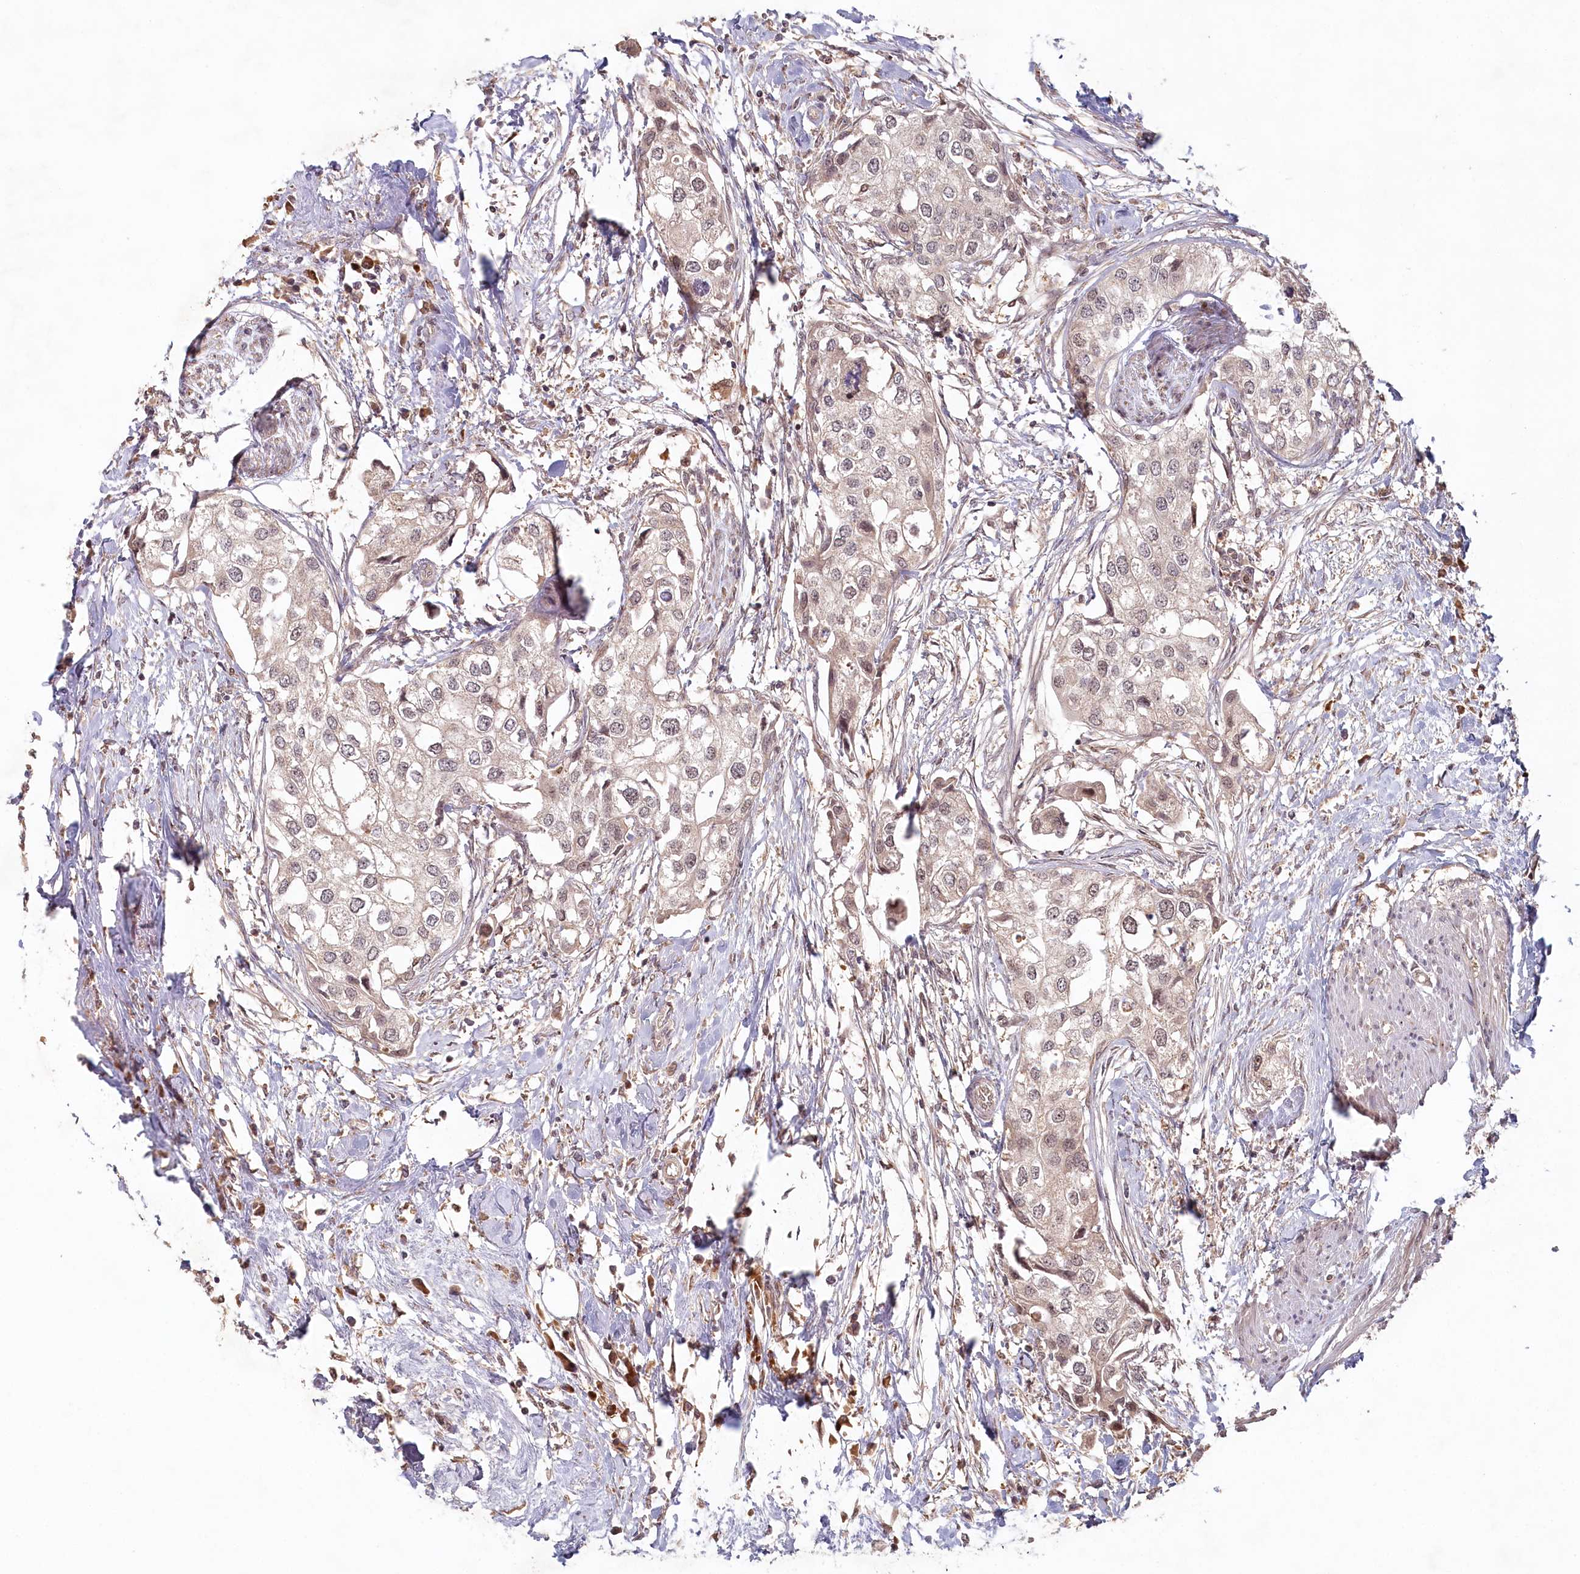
{"staining": {"intensity": "weak", "quantity": "<25%", "location": "nuclear"}, "tissue": "urothelial cancer", "cell_type": "Tumor cells", "image_type": "cancer", "snomed": [{"axis": "morphology", "description": "Urothelial carcinoma, High grade"}, {"axis": "topography", "description": "Urinary bladder"}], "caption": "Tumor cells show no significant protein expression in urothelial cancer.", "gene": "WAPL", "patient": {"sex": "male", "age": 64}}